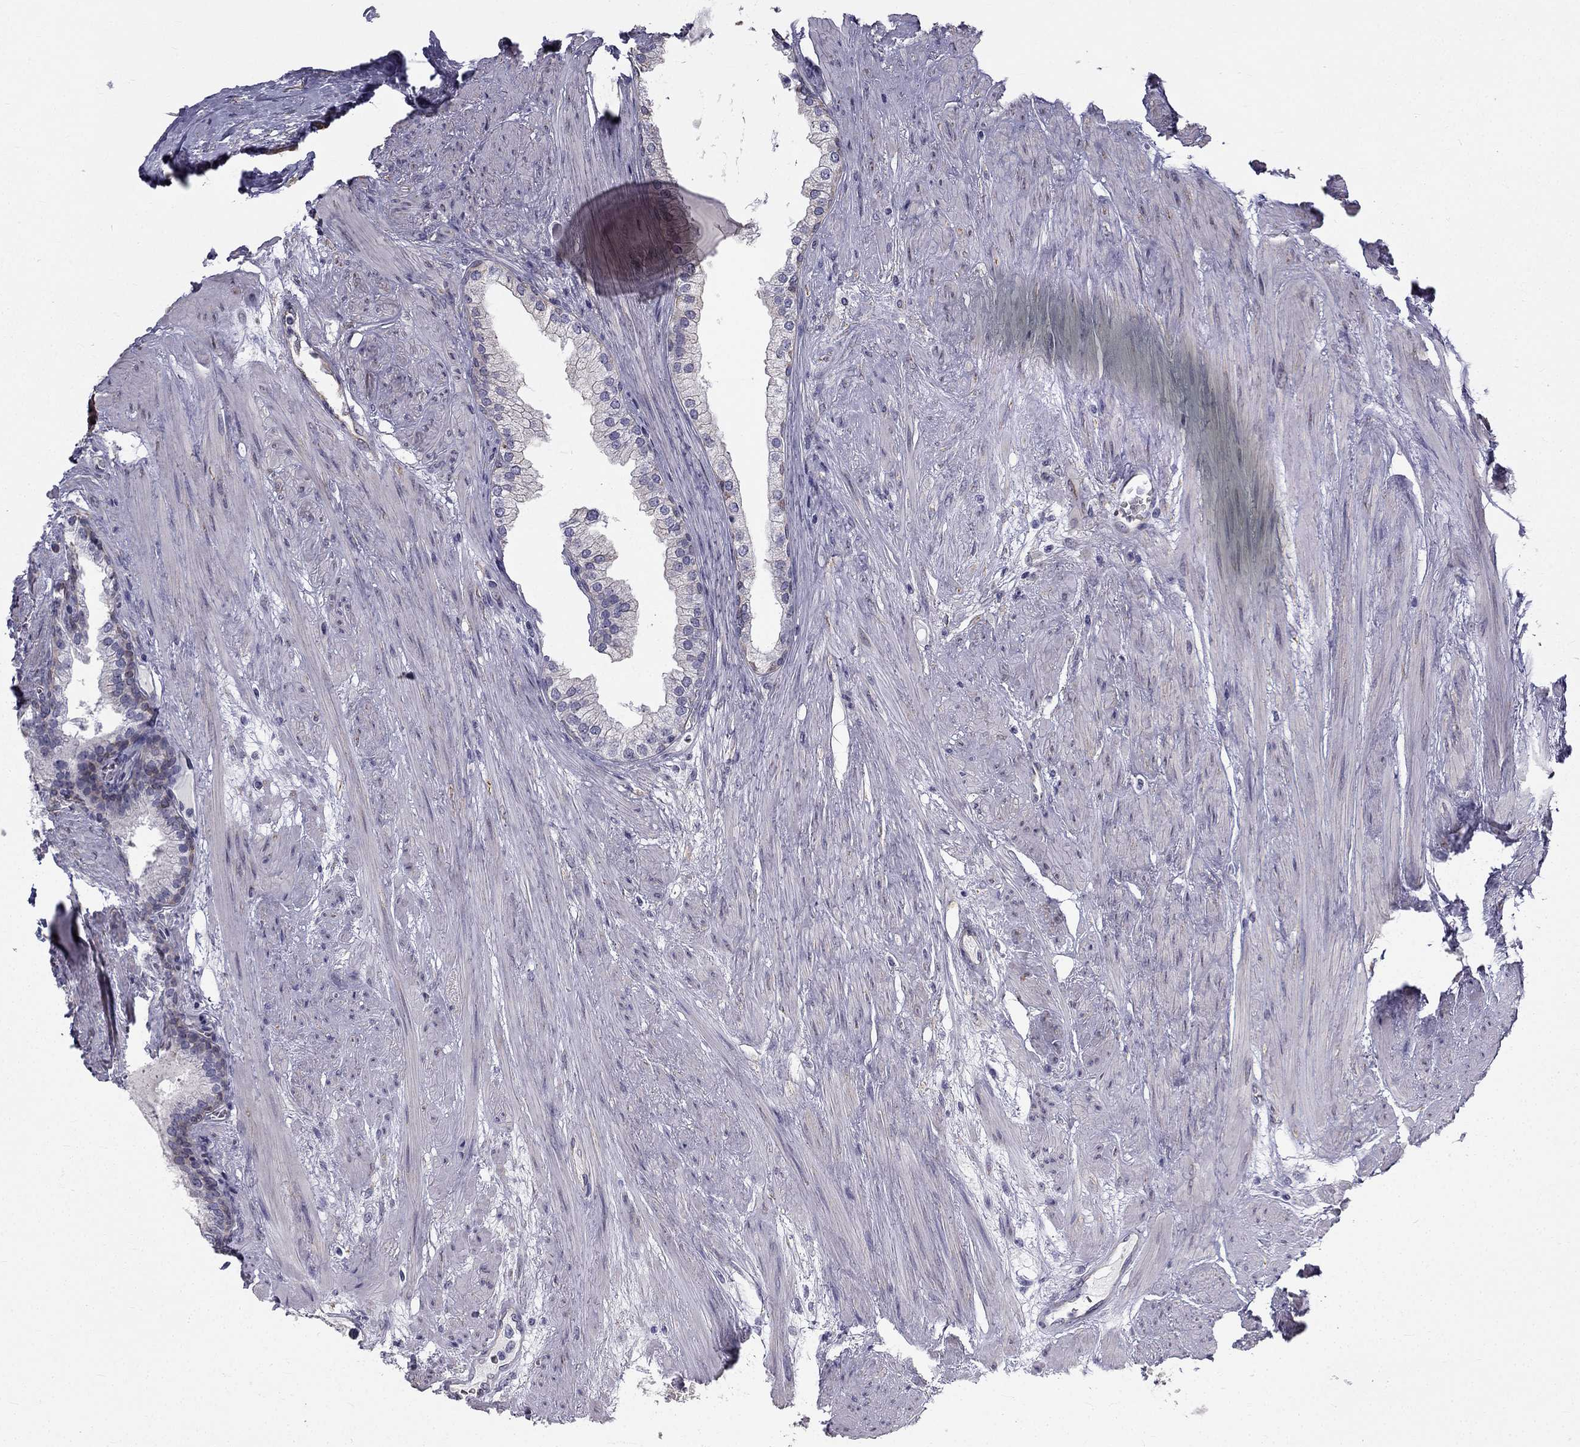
{"staining": {"intensity": "negative", "quantity": "none", "location": "none"}, "tissue": "prostate cancer", "cell_type": "Tumor cells", "image_type": "cancer", "snomed": [{"axis": "morphology", "description": "Adenocarcinoma, NOS"}, {"axis": "topography", "description": "Prostate"}], "caption": "Tumor cells are negative for protein expression in human prostate cancer. Nuclei are stained in blue.", "gene": "CCDC40", "patient": {"sex": "male", "age": 69}}